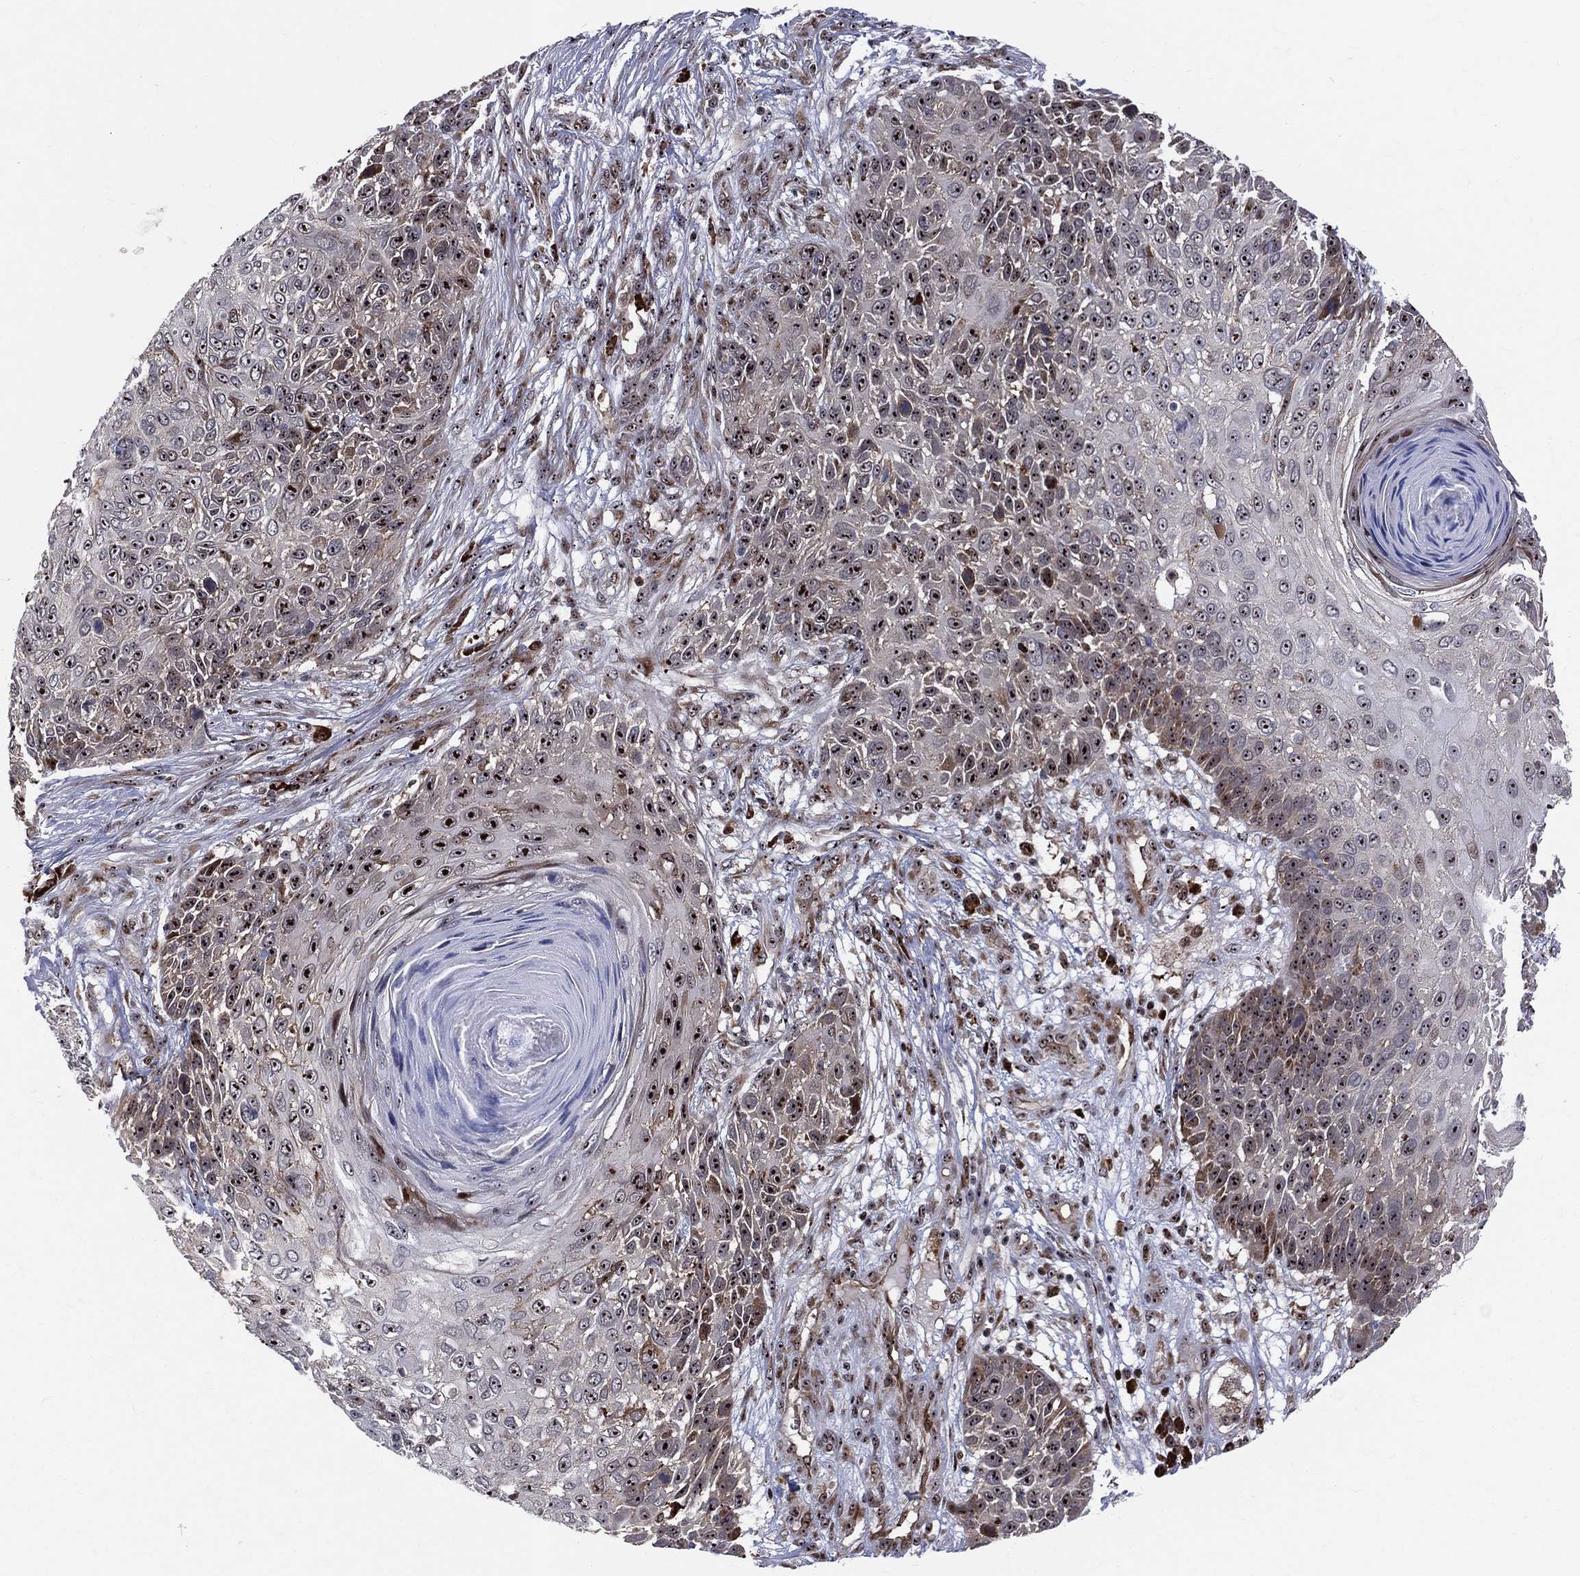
{"staining": {"intensity": "strong", "quantity": "25%-75%", "location": "cytoplasmic/membranous,nuclear"}, "tissue": "skin cancer", "cell_type": "Tumor cells", "image_type": "cancer", "snomed": [{"axis": "morphology", "description": "Squamous cell carcinoma, NOS"}, {"axis": "topography", "description": "Skin"}], "caption": "The image demonstrates a brown stain indicating the presence of a protein in the cytoplasmic/membranous and nuclear of tumor cells in skin squamous cell carcinoma. Nuclei are stained in blue.", "gene": "VHL", "patient": {"sex": "male", "age": 92}}